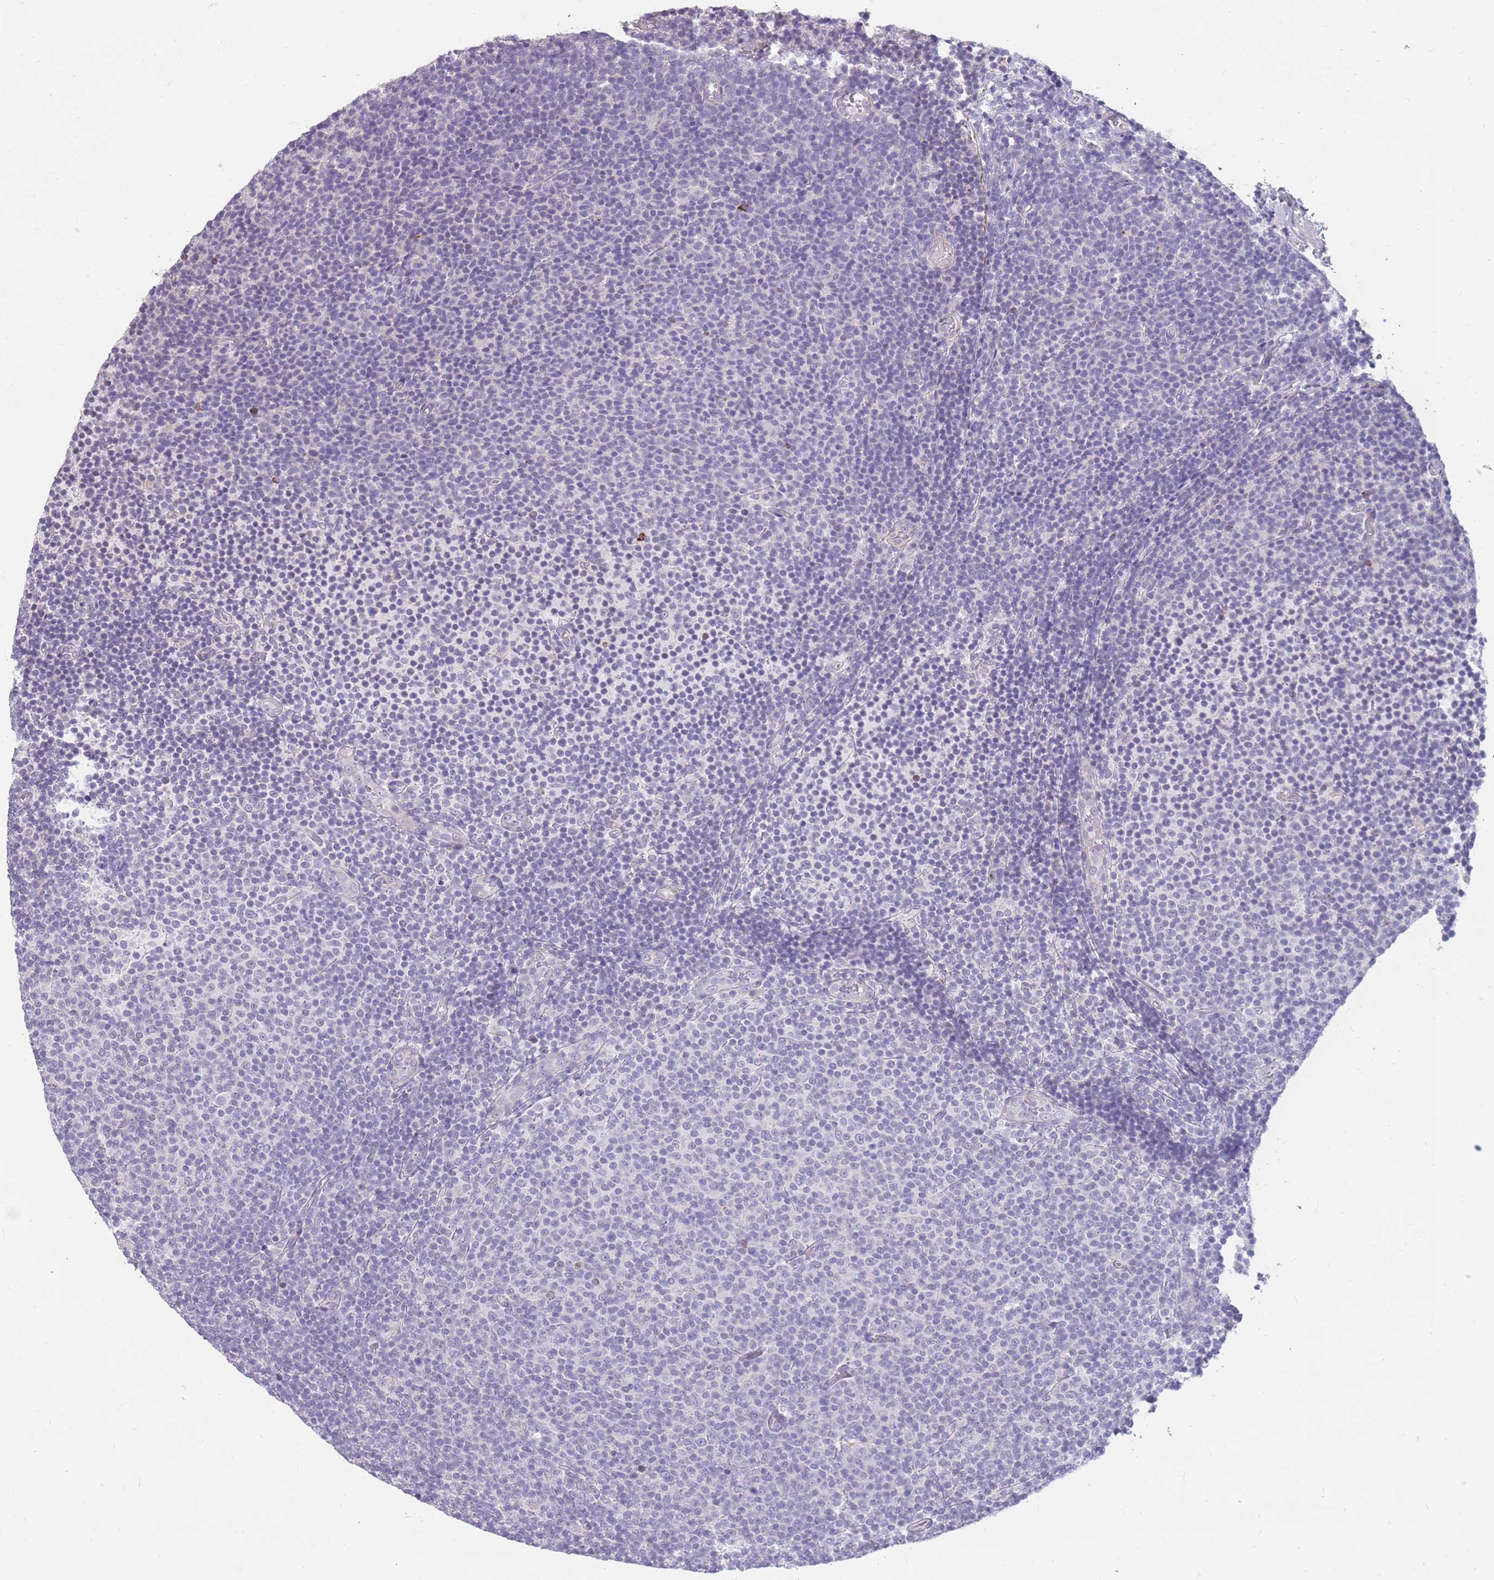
{"staining": {"intensity": "negative", "quantity": "none", "location": "none"}, "tissue": "lymphoma", "cell_type": "Tumor cells", "image_type": "cancer", "snomed": [{"axis": "morphology", "description": "Malignant lymphoma, non-Hodgkin's type, Low grade"}, {"axis": "topography", "description": "Lymph node"}], "caption": "DAB (3,3'-diaminobenzidine) immunohistochemical staining of human low-grade malignant lymphoma, non-Hodgkin's type demonstrates no significant staining in tumor cells. (Stains: DAB (3,3'-diaminobenzidine) IHC with hematoxylin counter stain, Microscopy: brightfield microscopy at high magnification).", "gene": "RNF170", "patient": {"sex": "male", "age": 66}}